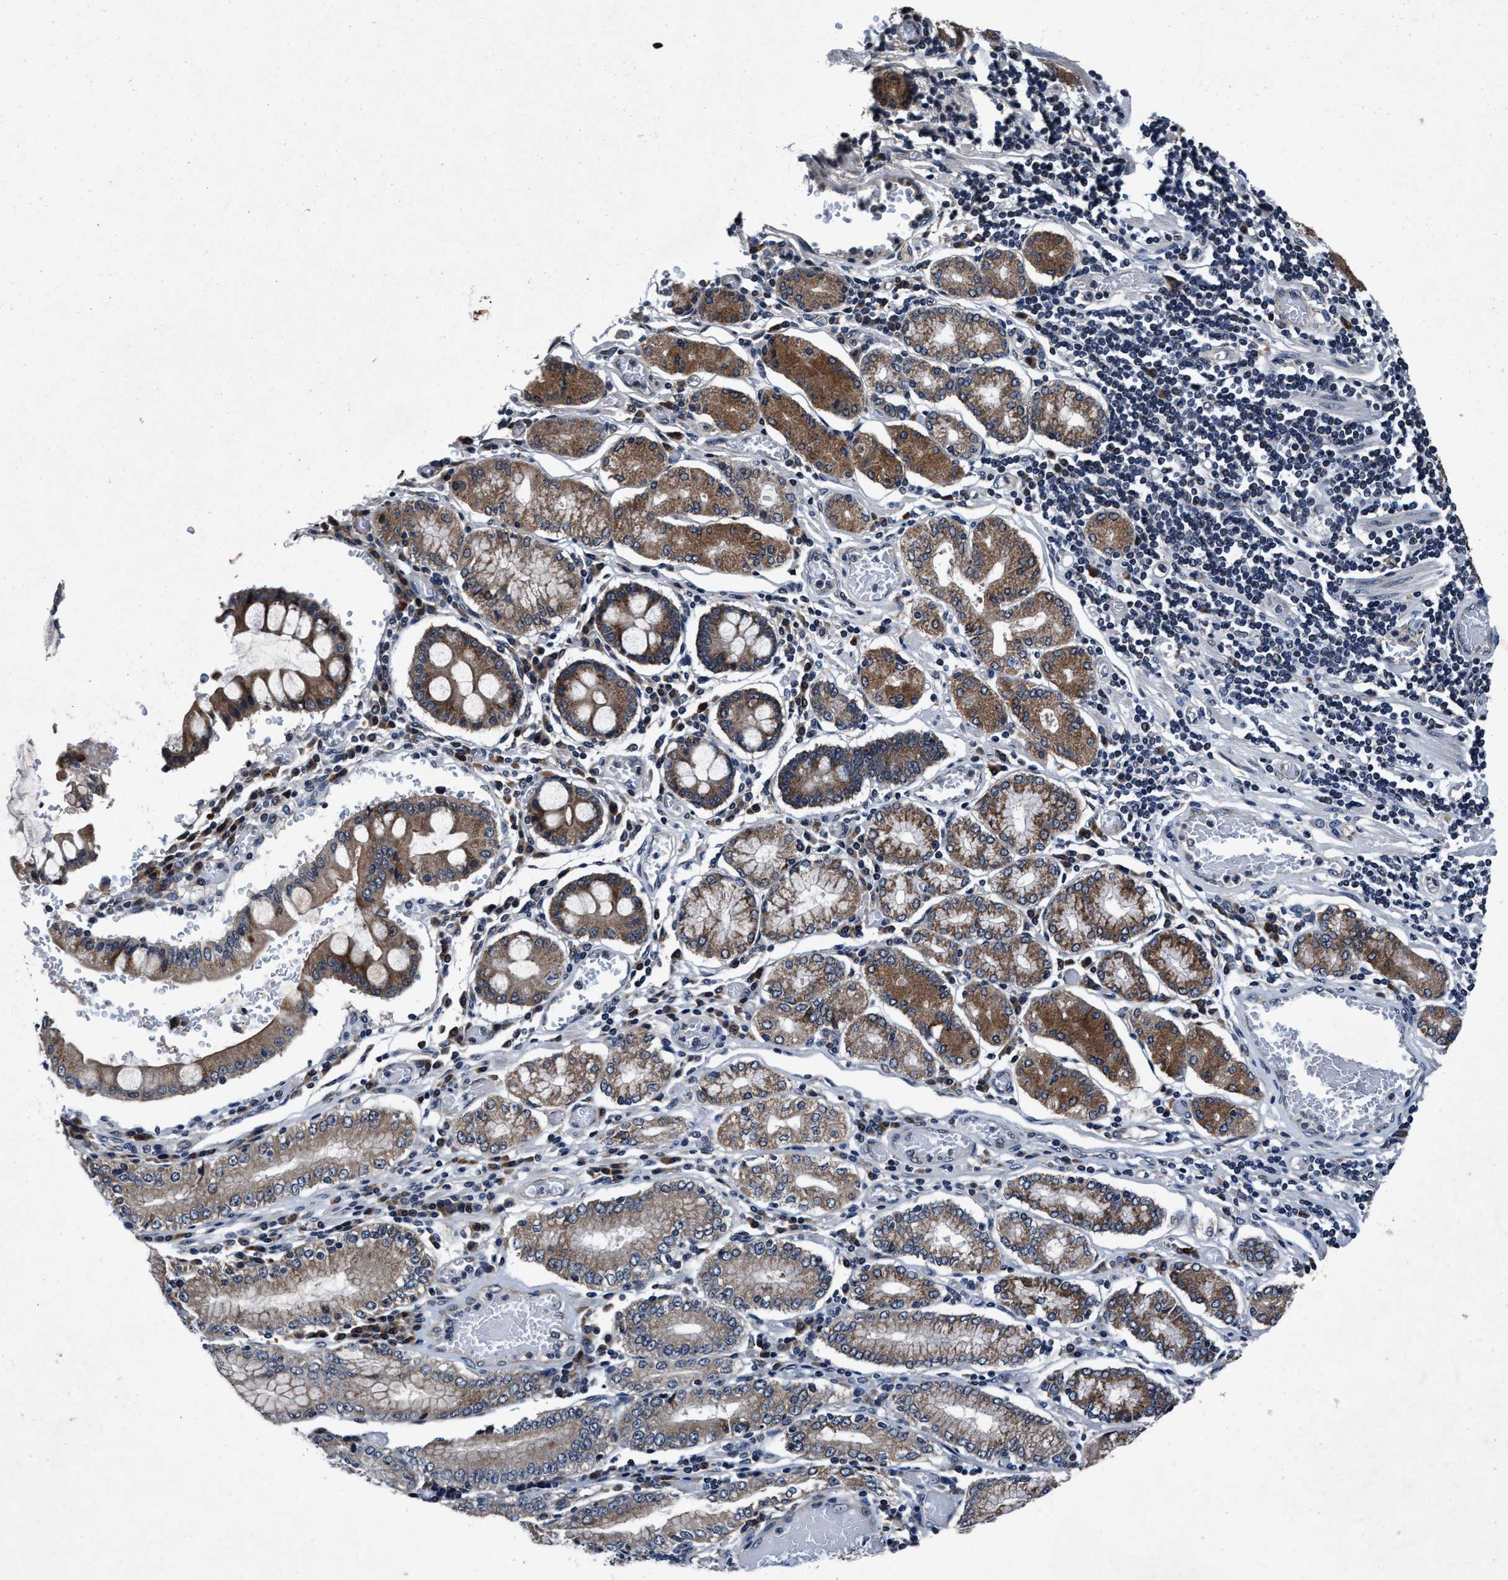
{"staining": {"intensity": "moderate", "quantity": ">75%", "location": "cytoplasmic/membranous"}, "tissue": "stomach cancer", "cell_type": "Tumor cells", "image_type": "cancer", "snomed": [{"axis": "morphology", "description": "Adenocarcinoma, NOS"}, {"axis": "topography", "description": "Stomach"}], "caption": "Human stomach cancer (adenocarcinoma) stained with a brown dye shows moderate cytoplasmic/membranous positive positivity in approximately >75% of tumor cells.", "gene": "TMEM53", "patient": {"sex": "female", "age": 73}}